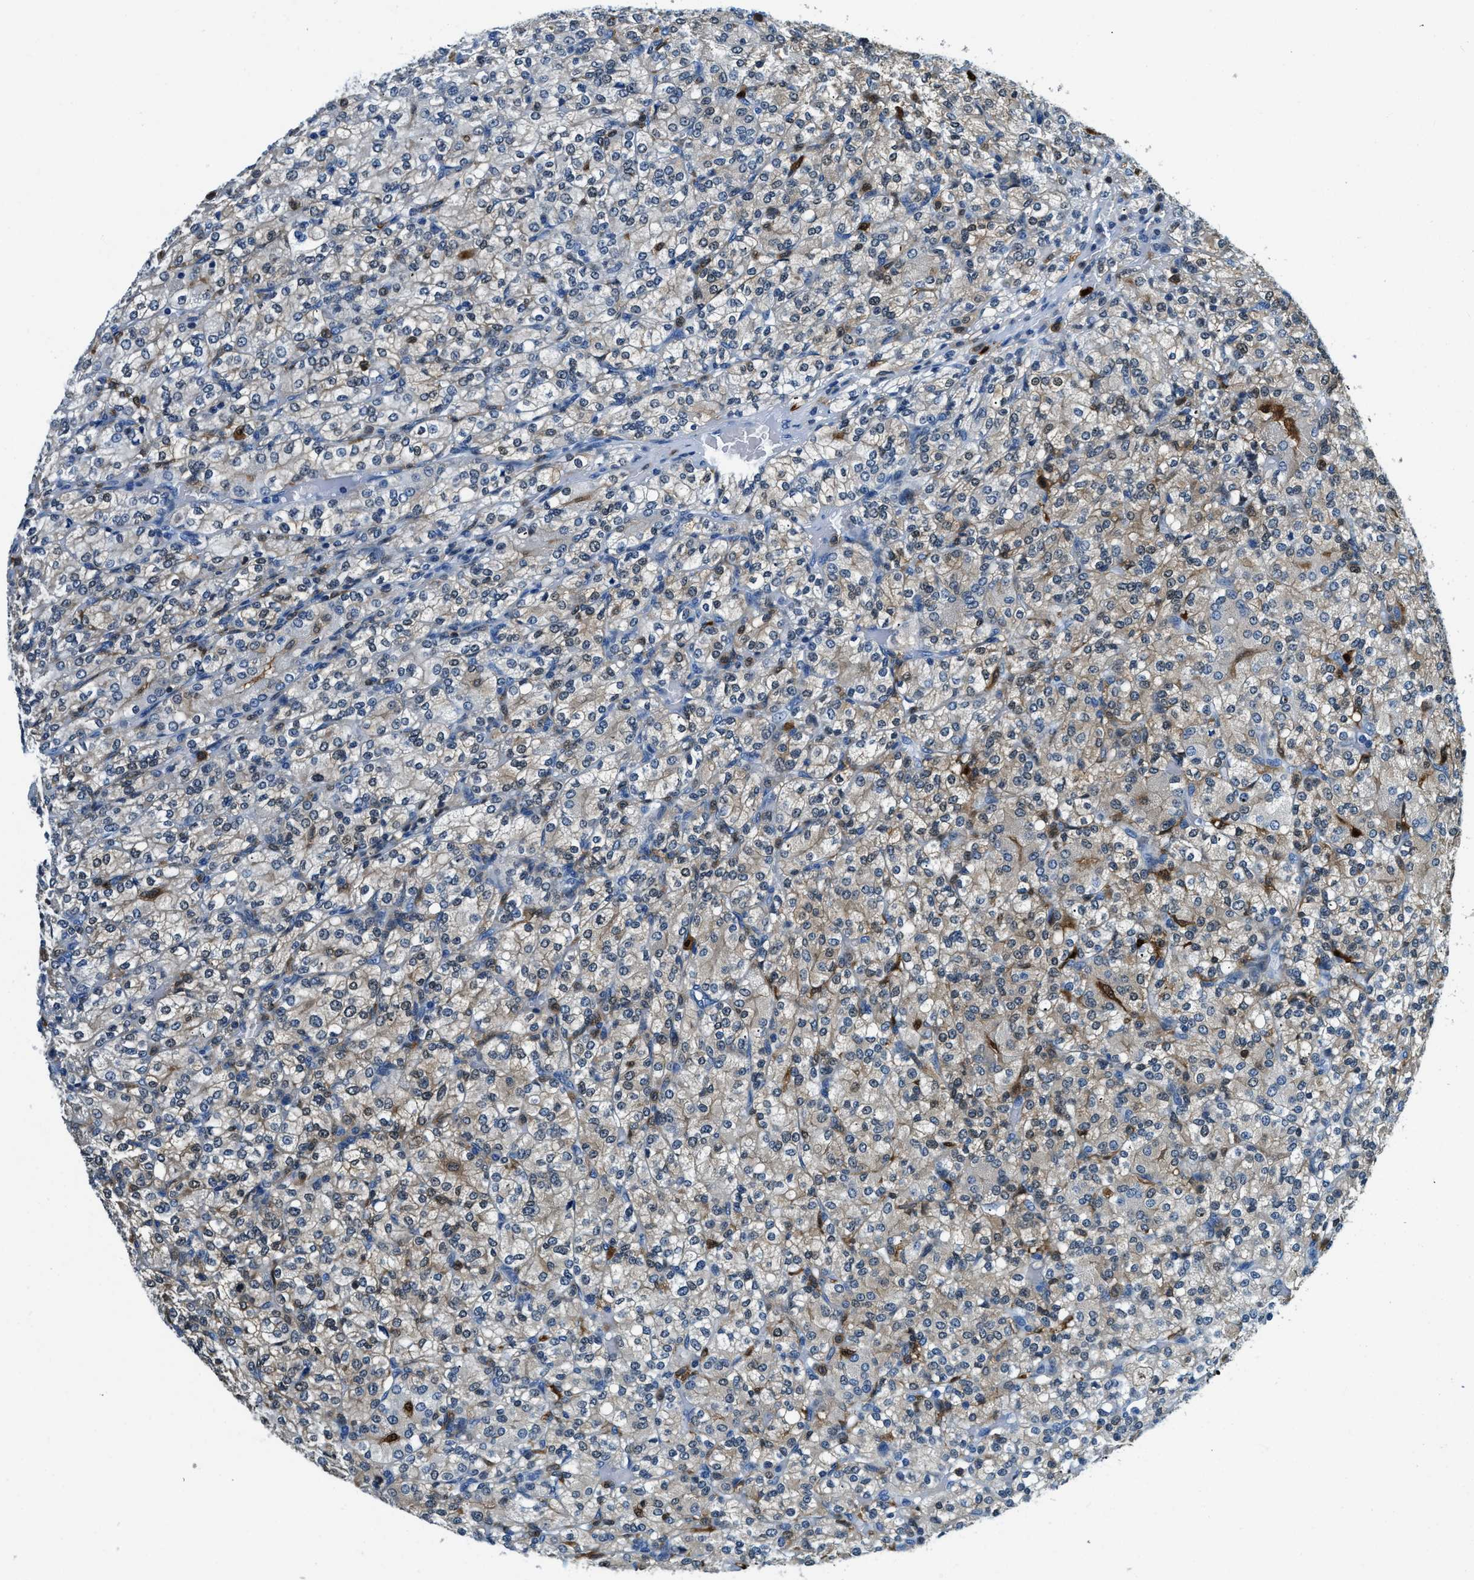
{"staining": {"intensity": "weak", "quantity": "25%-75%", "location": "cytoplasmic/membranous"}, "tissue": "renal cancer", "cell_type": "Tumor cells", "image_type": "cancer", "snomed": [{"axis": "morphology", "description": "Adenocarcinoma, NOS"}, {"axis": "topography", "description": "Kidney"}], "caption": "Renal cancer stained with a protein marker reveals weak staining in tumor cells.", "gene": "CAPG", "patient": {"sex": "male", "age": 77}}